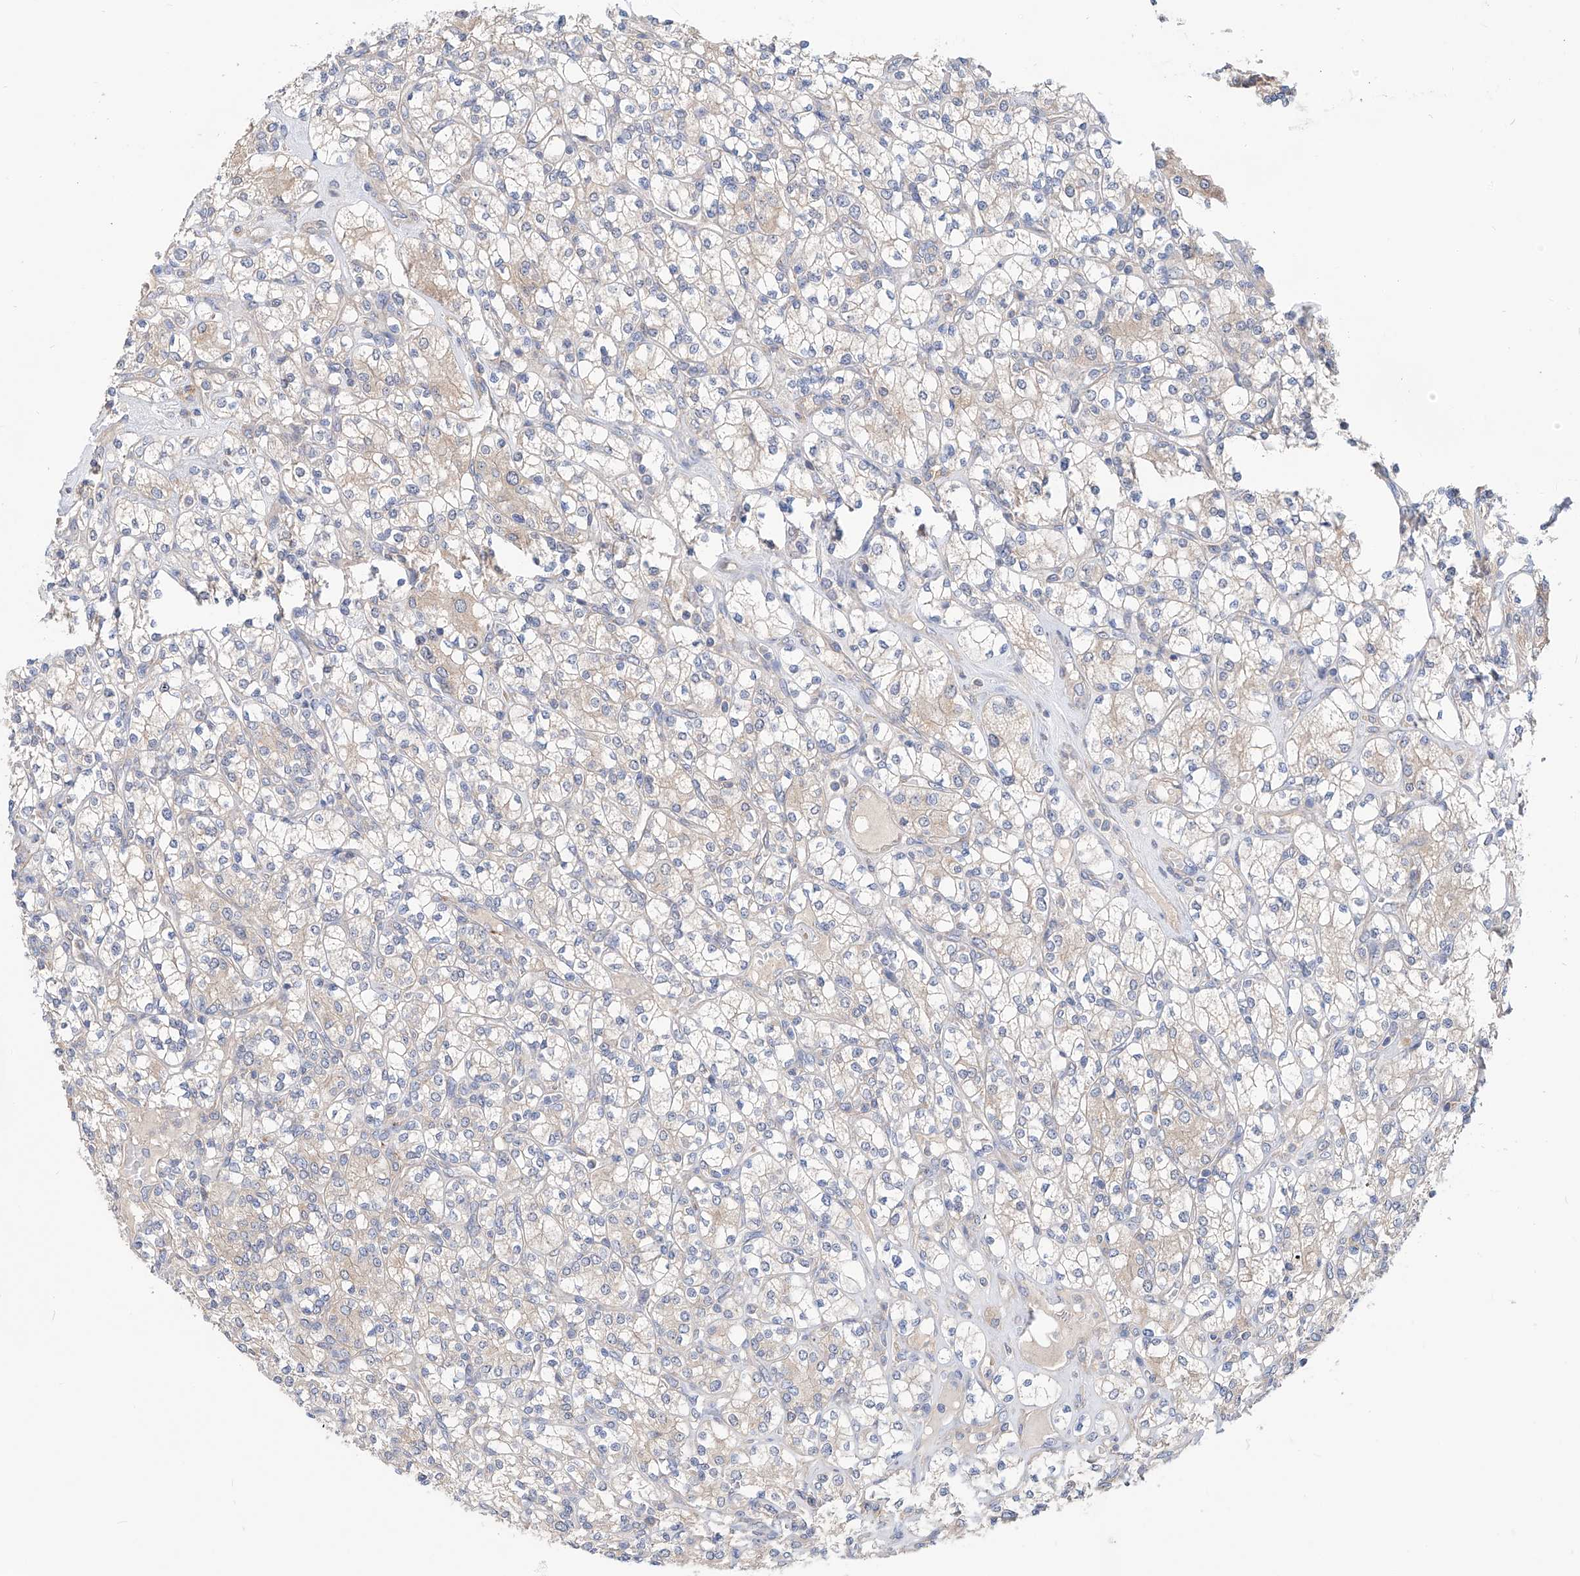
{"staining": {"intensity": "negative", "quantity": "none", "location": "none"}, "tissue": "renal cancer", "cell_type": "Tumor cells", "image_type": "cancer", "snomed": [{"axis": "morphology", "description": "Adenocarcinoma, NOS"}, {"axis": "topography", "description": "Kidney"}], "caption": "A high-resolution histopathology image shows immunohistochemistry (IHC) staining of renal cancer, which demonstrates no significant positivity in tumor cells. Brightfield microscopy of immunohistochemistry (IHC) stained with DAB (brown) and hematoxylin (blue), captured at high magnification.", "gene": "SLC22A7", "patient": {"sex": "male", "age": 77}}